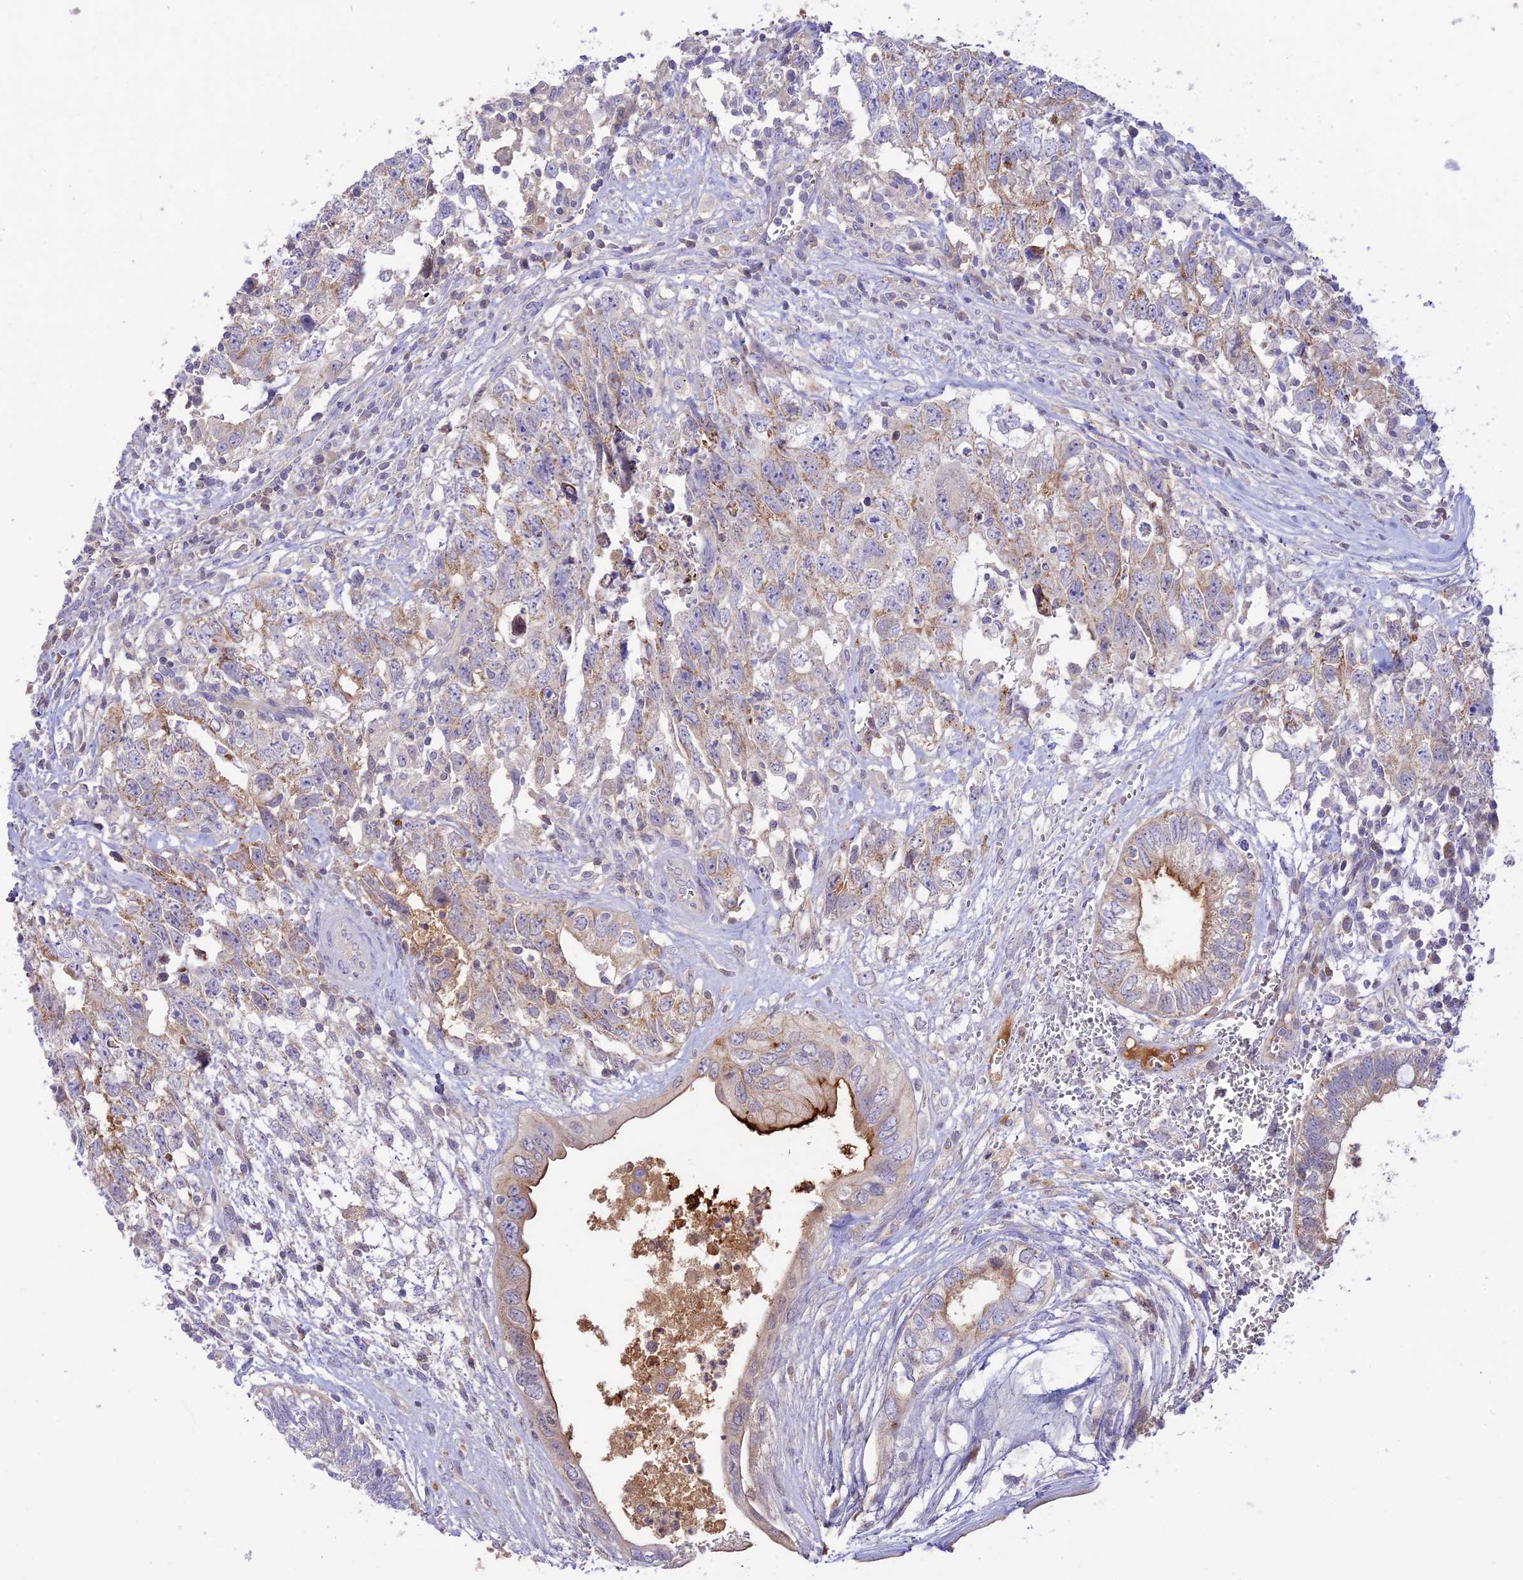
{"staining": {"intensity": "moderate", "quantity": "<25%", "location": "cytoplasmic/membranous"}, "tissue": "testis cancer", "cell_type": "Tumor cells", "image_type": "cancer", "snomed": [{"axis": "morphology", "description": "Seminoma, NOS"}, {"axis": "morphology", "description": "Carcinoma, Embryonal, NOS"}, {"axis": "topography", "description": "Testis"}], "caption": "Testis seminoma stained for a protein (brown) displays moderate cytoplasmic/membranous positive staining in about <25% of tumor cells.", "gene": "NLRP9", "patient": {"sex": "male", "age": 29}}